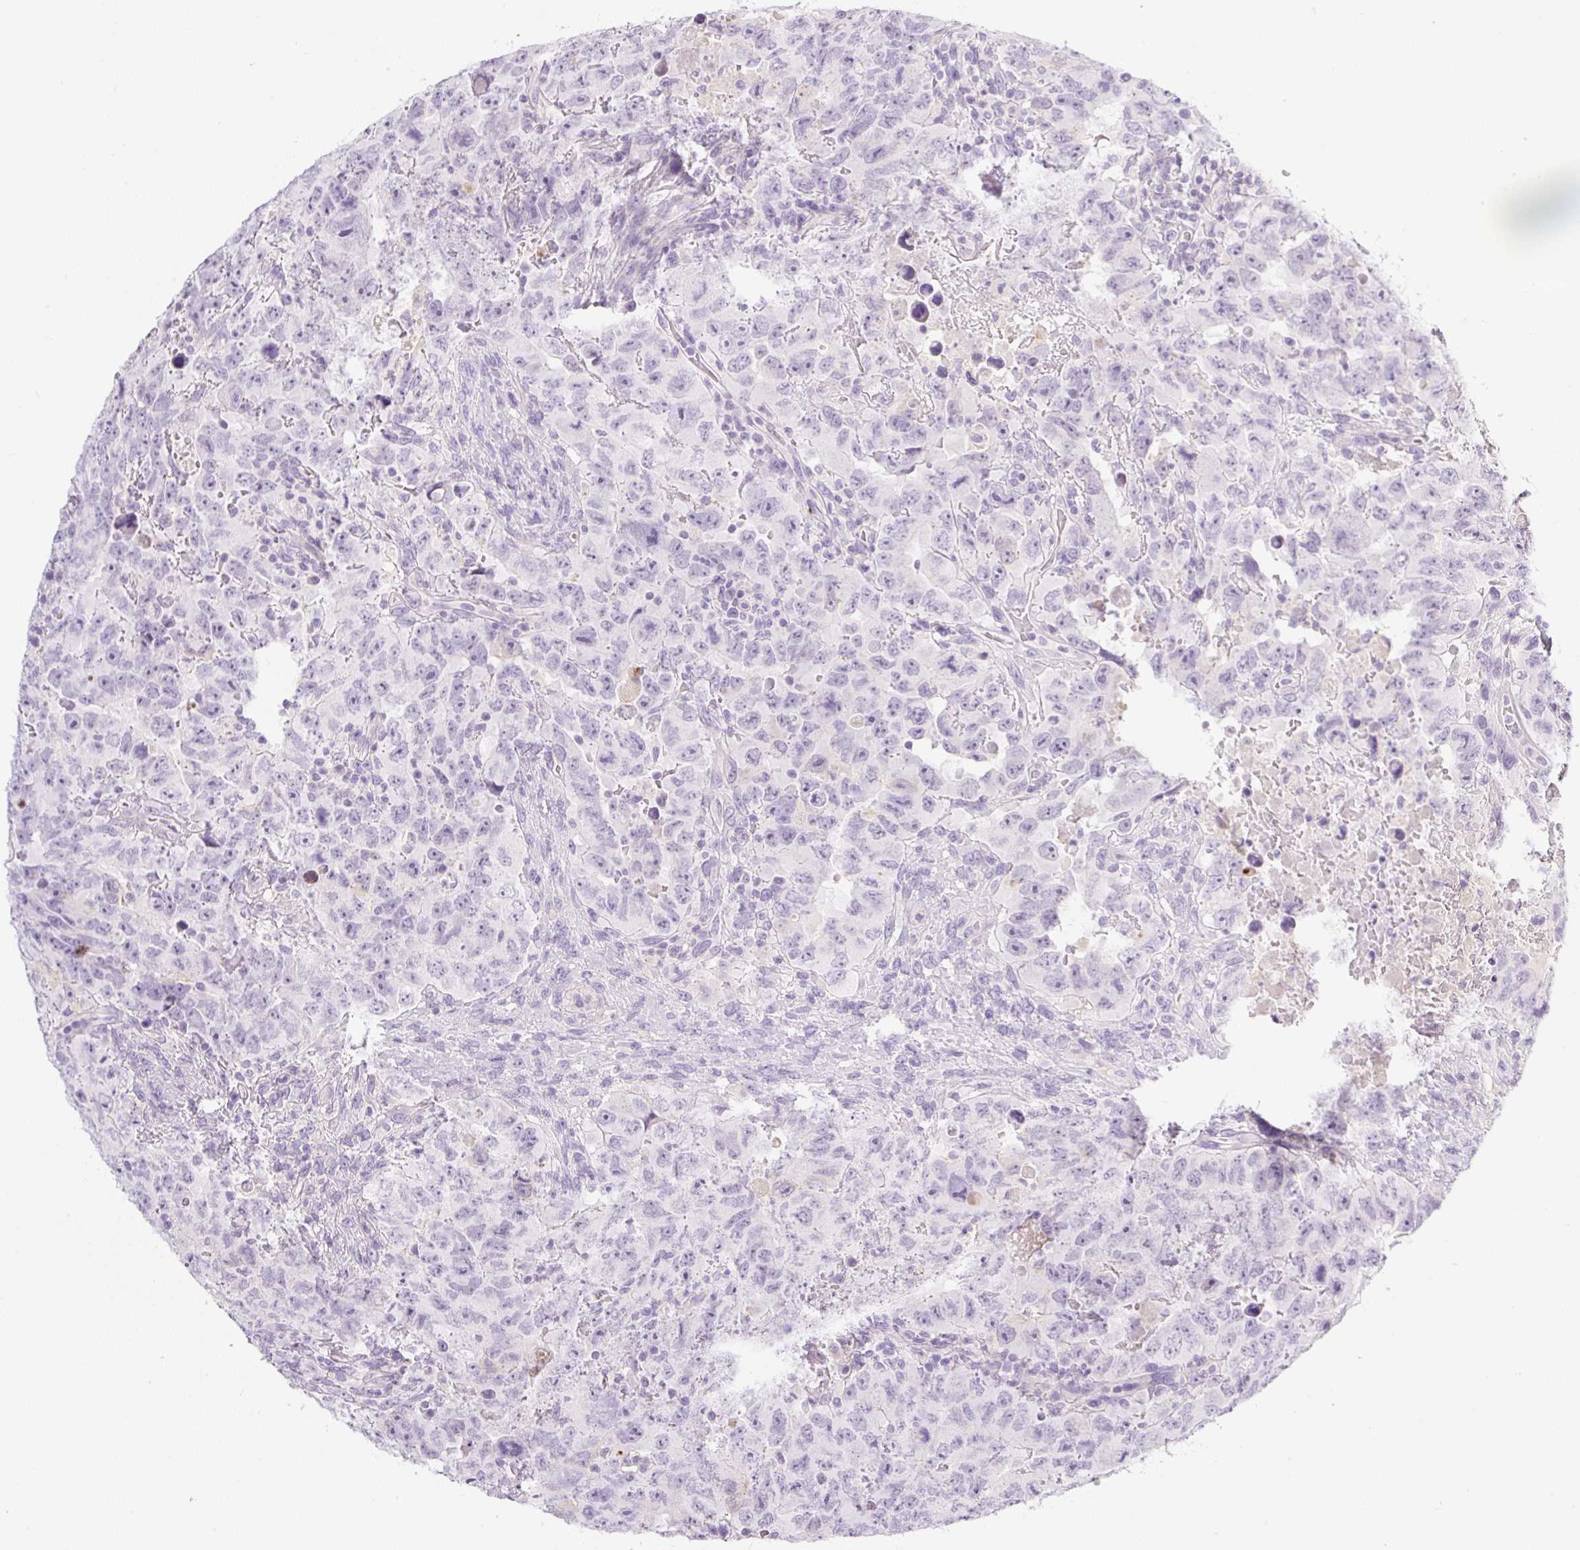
{"staining": {"intensity": "negative", "quantity": "none", "location": "none"}, "tissue": "testis cancer", "cell_type": "Tumor cells", "image_type": "cancer", "snomed": [{"axis": "morphology", "description": "Carcinoma, Embryonal, NOS"}, {"axis": "topography", "description": "Testis"}], "caption": "Immunohistochemistry (IHC) of human embryonal carcinoma (testis) demonstrates no staining in tumor cells.", "gene": "MIA2", "patient": {"sex": "male", "age": 24}}